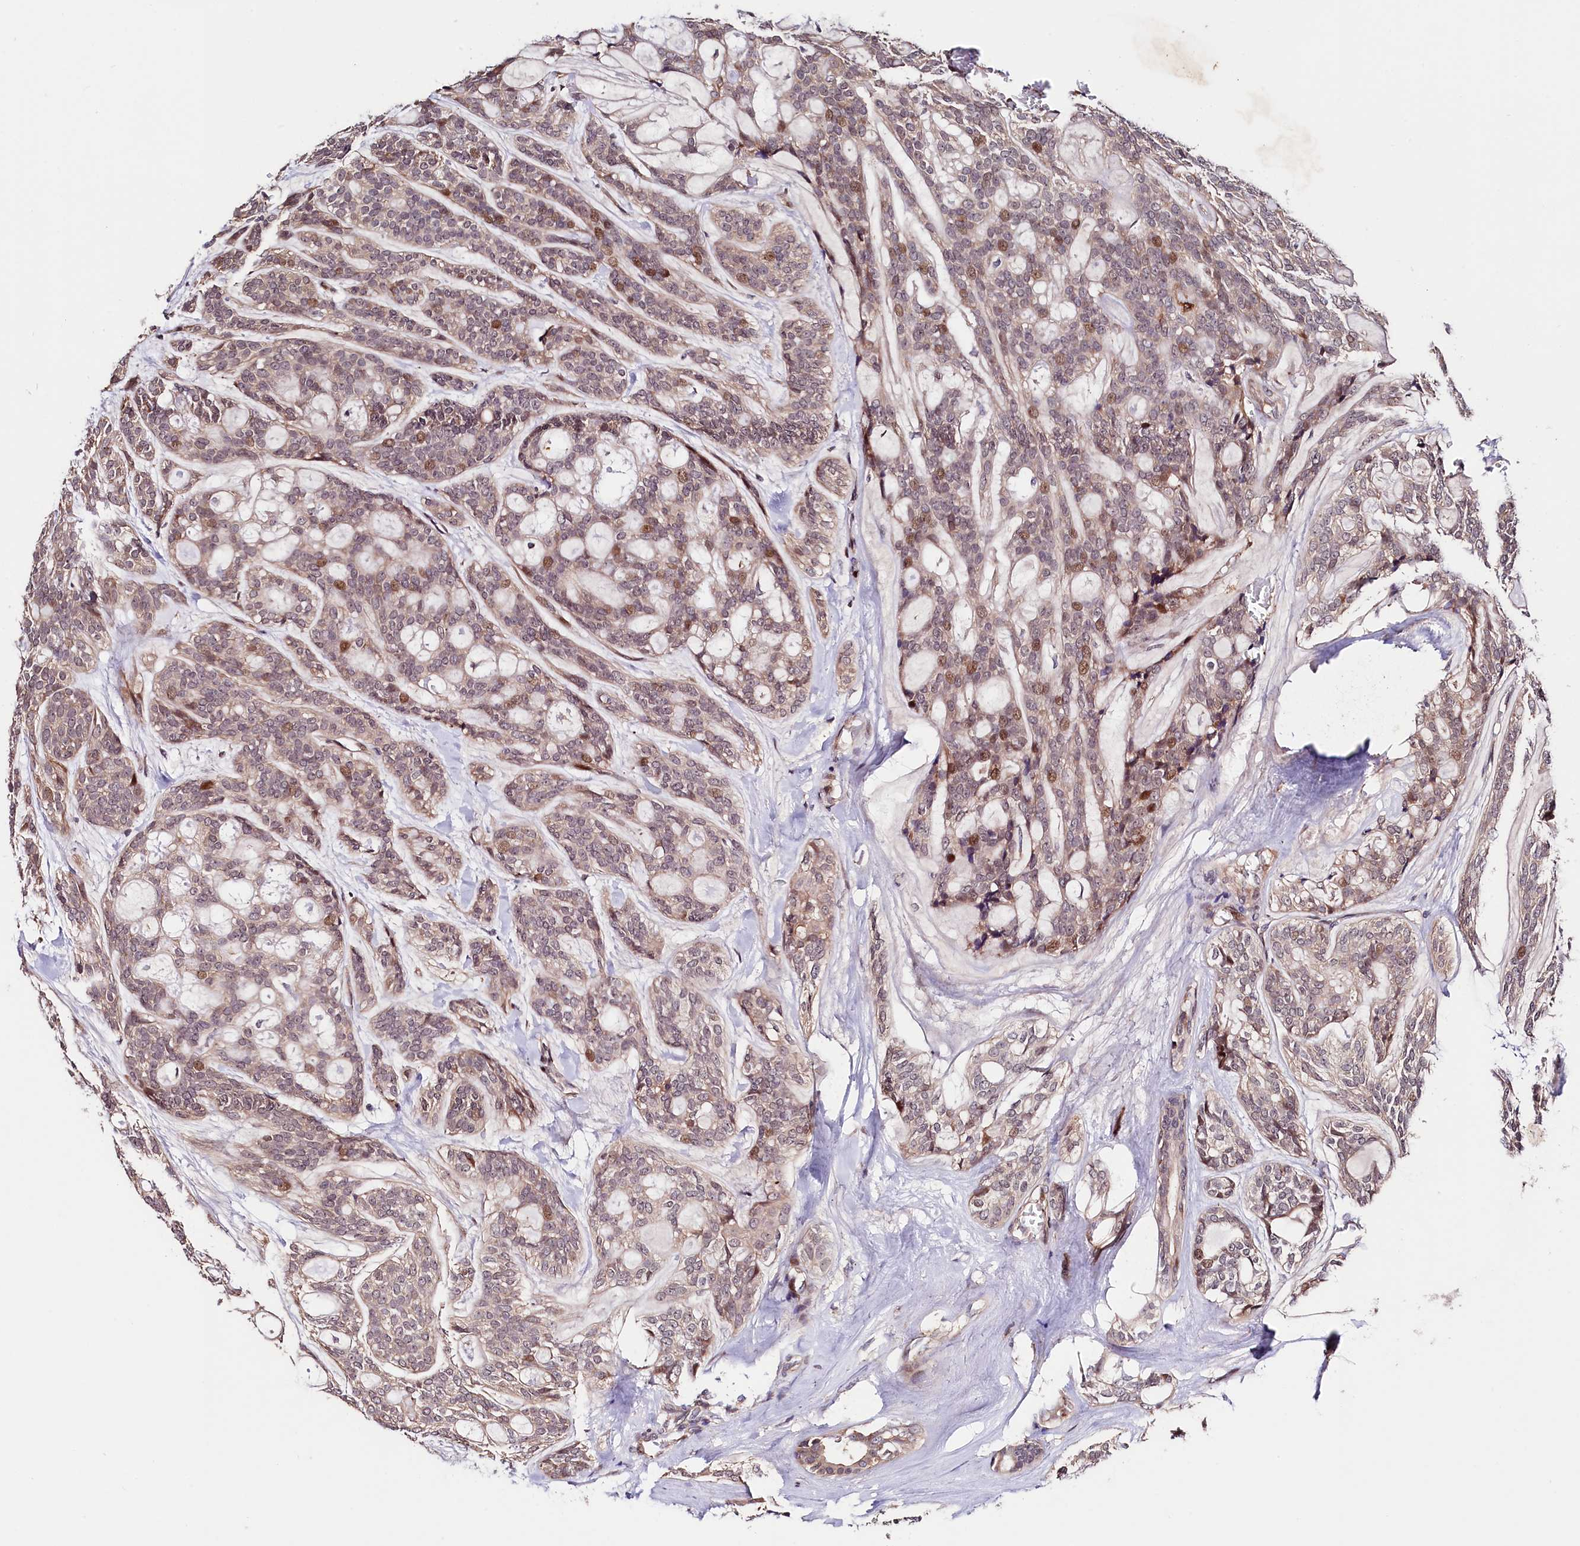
{"staining": {"intensity": "moderate", "quantity": "<25%", "location": "nuclear"}, "tissue": "head and neck cancer", "cell_type": "Tumor cells", "image_type": "cancer", "snomed": [{"axis": "morphology", "description": "Adenocarcinoma, NOS"}, {"axis": "topography", "description": "Head-Neck"}], "caption": "A low amount of moderate nuclear positivity is identified in about <25% of tumor cells in adenocarcinoma (head and neck) tissue. (Brightfield microscopy of DAB IHC at high magnification).", "gene": "CACNA1H", "patient": {"sex": "male", "age": 66}}